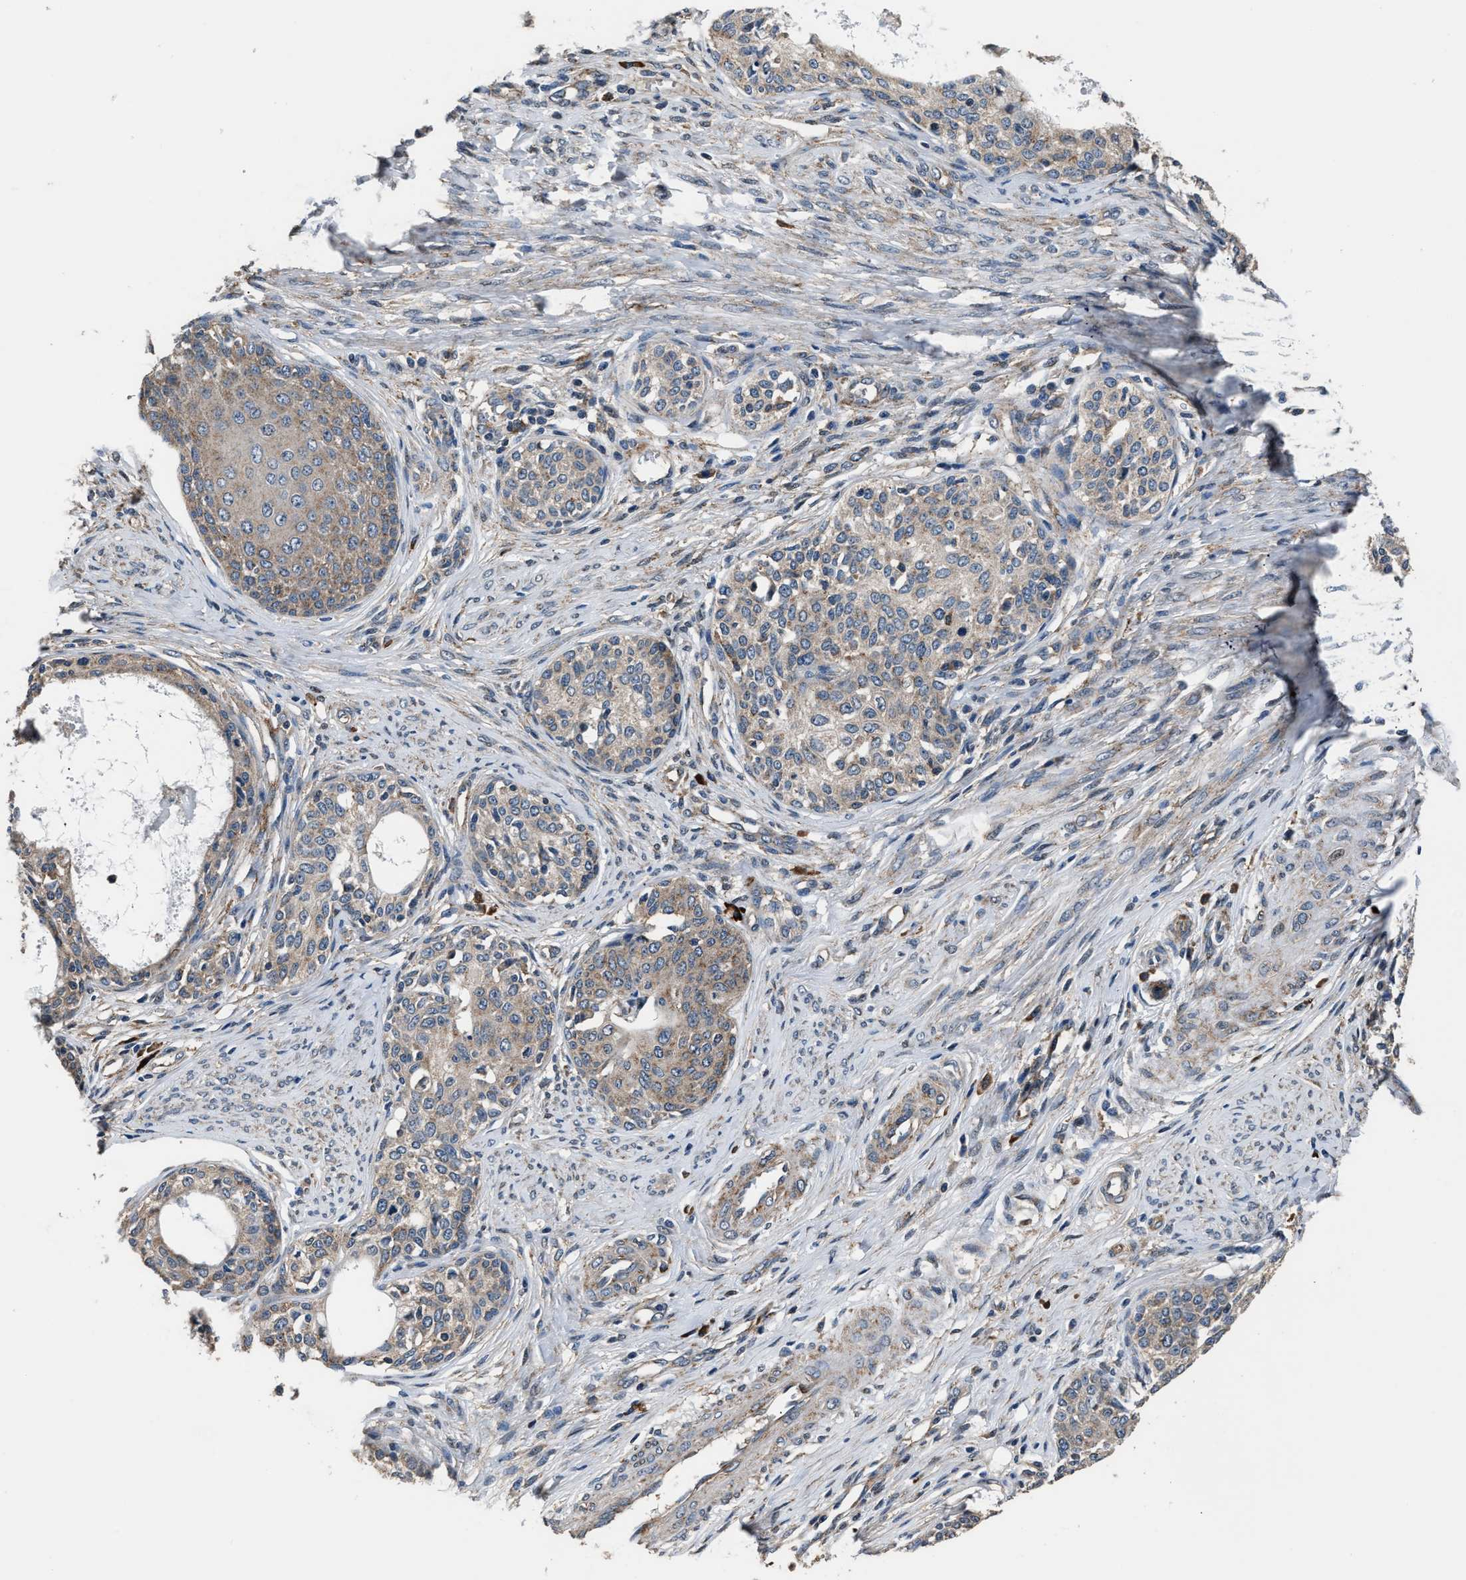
{"staining": {"intensity": "weak", "quantity": ">75%", "location": "cytoplasmic/membranous"}, "tissue": "cervical cancer", "cell_type": "Tumor cells", "image_type": "cancer", "snomed": [{"axis": "morphology", "description": "Squamous cell carcinoma, NOS"}, {"axis": "morphology", "description": "Adenocarcinoma, NOS"}, {"axis": "topography", "description": "Cervix"}], "caption": "Weak cytoplasmic/membranous staining is appreciated in about >75% of tumor cells in cervical cancer.", "gene": "IMPDH2", "patient": {"sex": "female", "age": 52}}